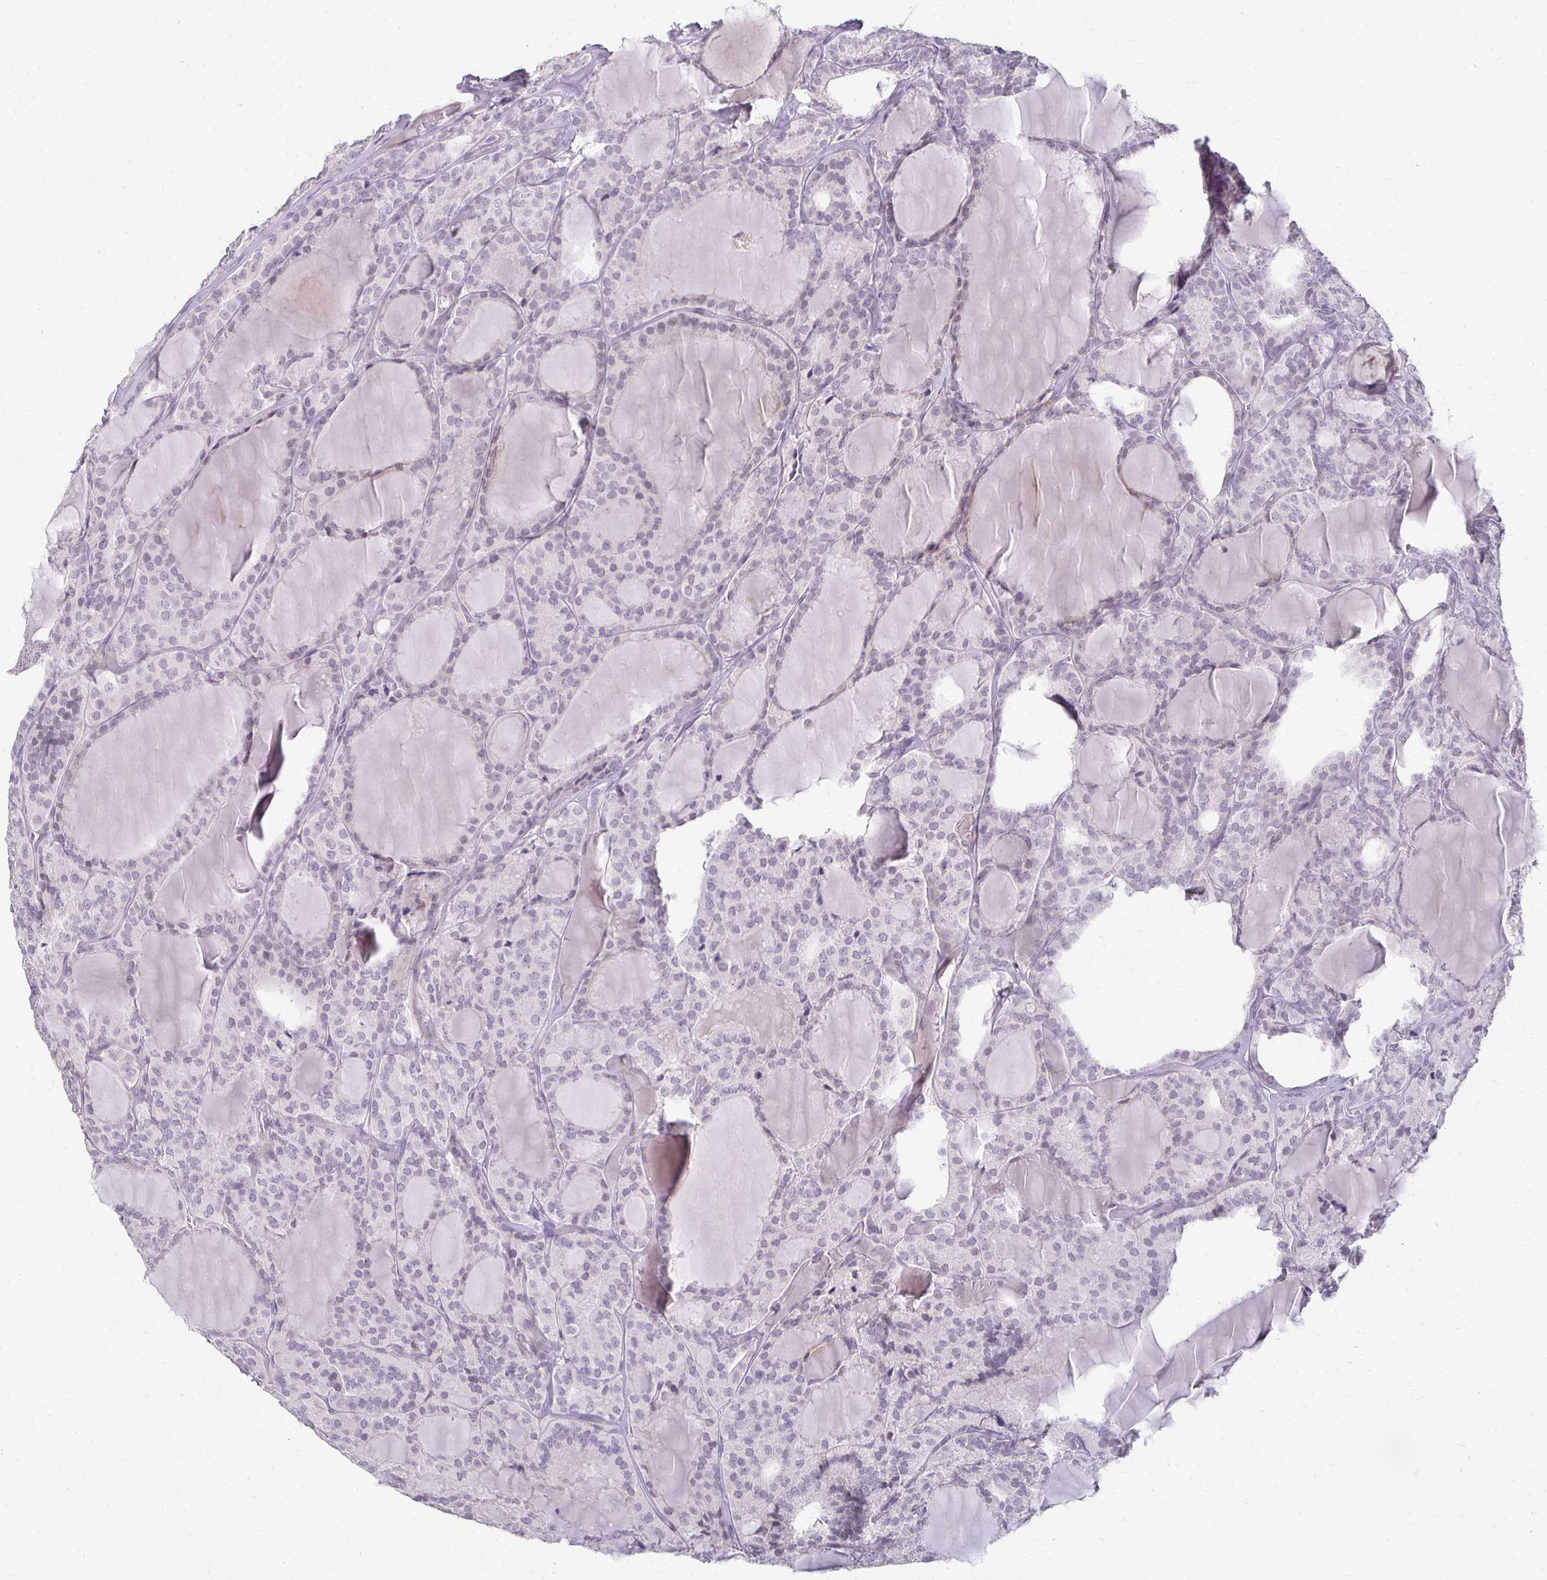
{"staining": {"intensity": "negative", "quantity": "none", "location": "none"}, "tissue": "thyroid cancer", "cell_type": "Tumor cells", "image_type": "cancer", "snomed": [{"axis": "morphology", "description": "Follicular adenoma carcinoma, NOS"}, {"axis": "topography", "description": "Thyroid gland"}], "caption": "Immunohistochemistry histopathology image of thyroid cancer (follicular adenoma carcinoma) stained for a protein (brown), which demonstrates no expression in tumor cells.", "gene": "FOXO4", "patient": {"sex": "male", "age": 74}}